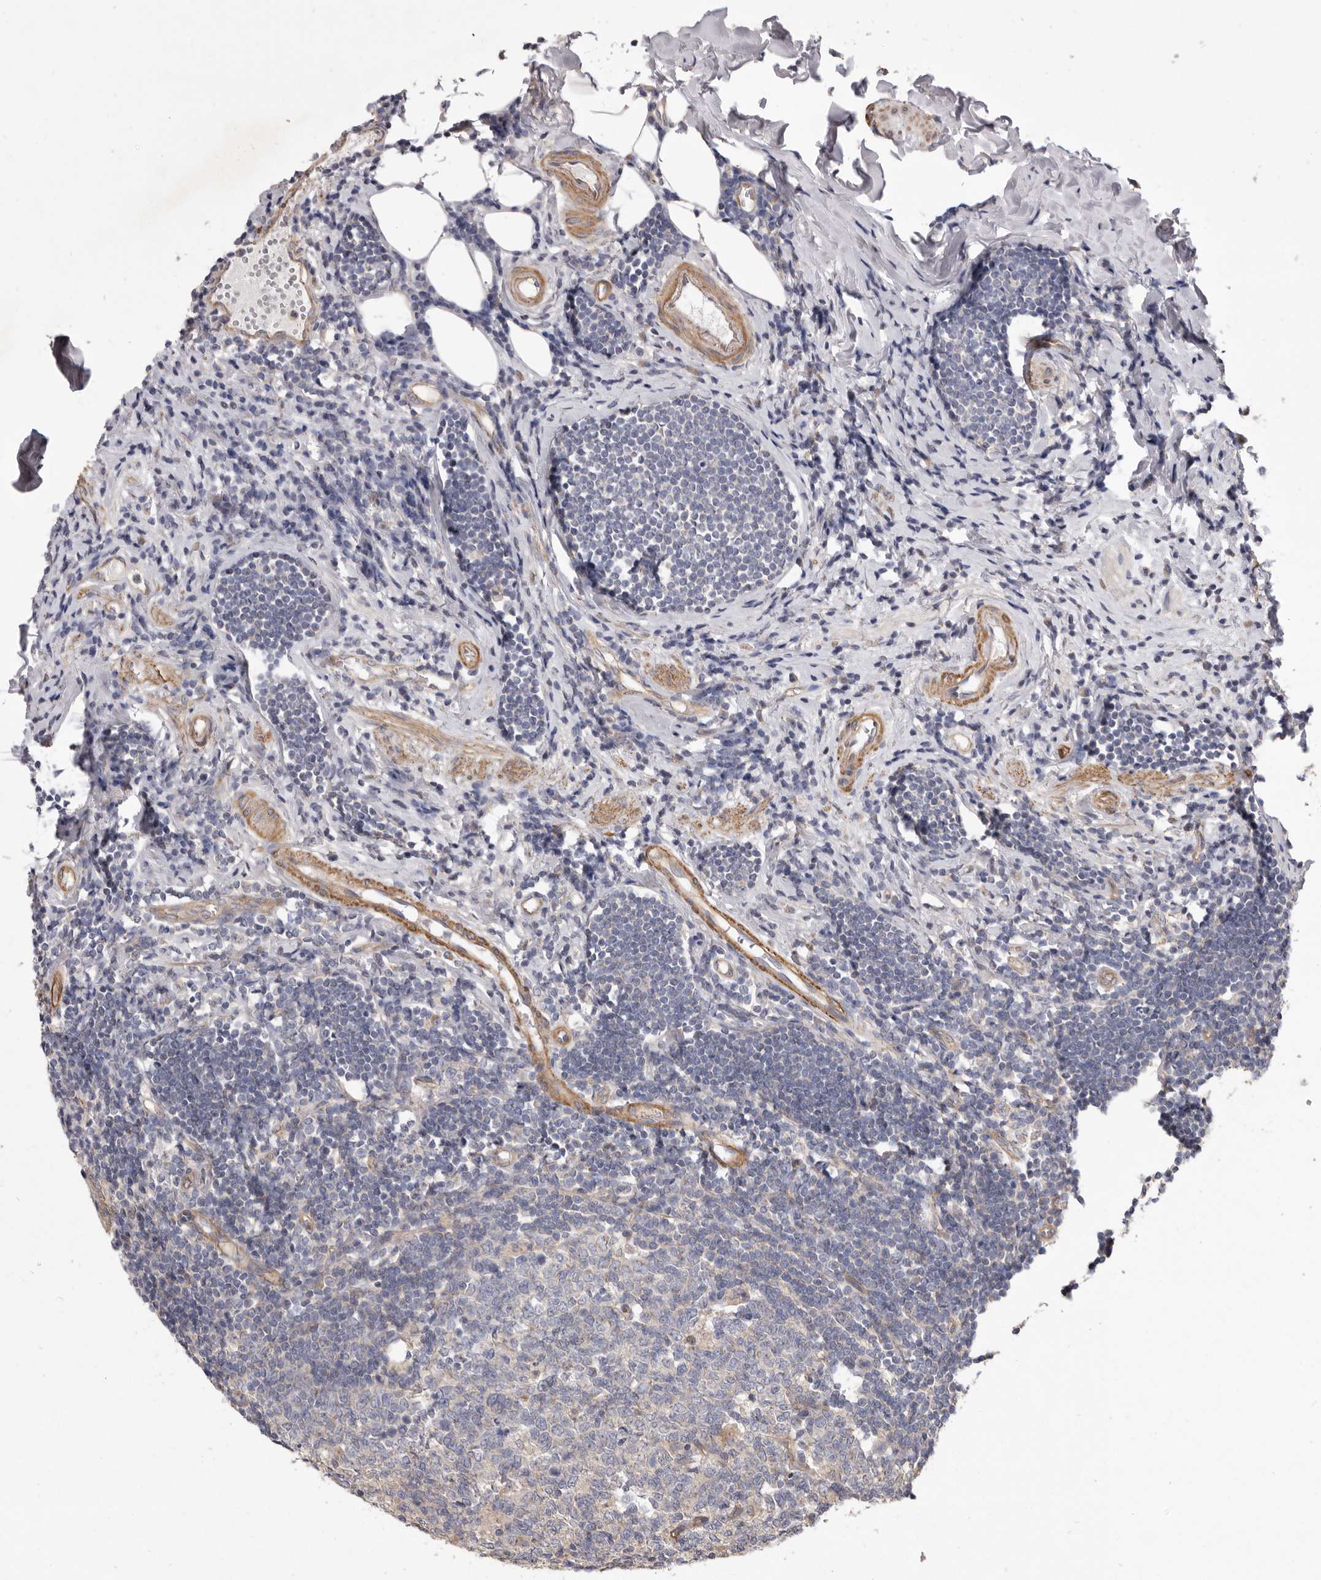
{"staining": {"intensity": "strong", "quantity": ">75%", "location": "cytoplasmic/membranous"}, "tissue": "appendix", "cell_type": "Glandular cells", "image_type": "normal", "snomed": [{"axis": "morphology", "description": "Normal tissue, NOS"}, {"axis": "topography", "description": "Appendix"}], "caption": "Unremarkable appendix was stained to show a protein in brown. There is high levels of strong cytoplasmic/membranous expression in approximately >75% of glandular cells.", "gene": "VPS45", "patient": {"sex": "female", "age": 54}}